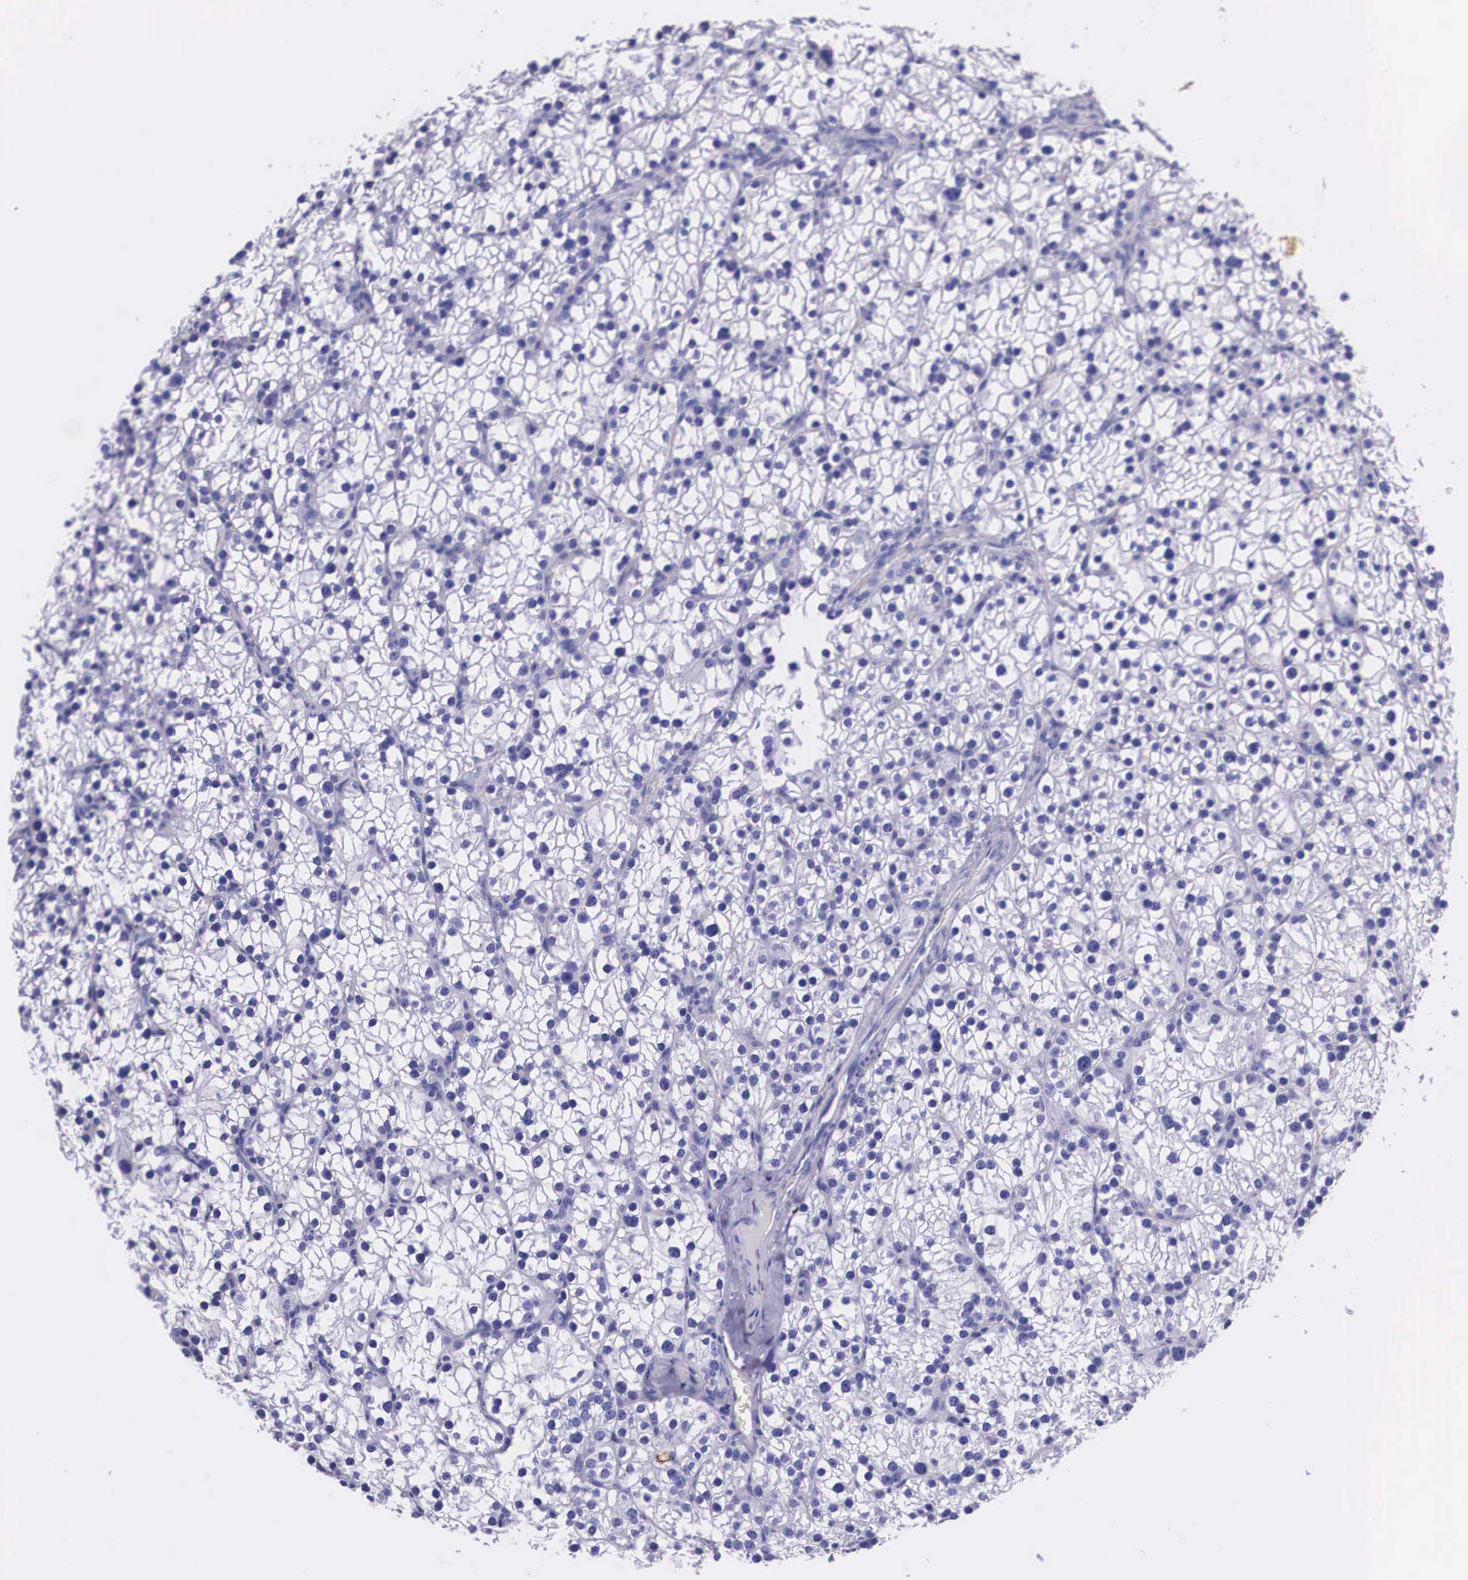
{"staining": {"intensity": "negative", "quantity": "none", "location": "none"}, "tissue": "parathyroid gland", "cell_type": "Glandular cells", "image_type": "normal", "snomed": [{"axis": "morphology", "description": "Normal tissue, NOS"}, {"axis": "topography", "description": "Parathyroid gland"}], "caption": "A high-resolution micrograph shows IHC staining of benign parathyroid gland, which demonstrates no significant staining in glandular cells. (DAB immunohistochemistry (IHC) with hematoxylin counter stain).", "gene": "PLG", "patient": {"sex": "female", "age": 54}}